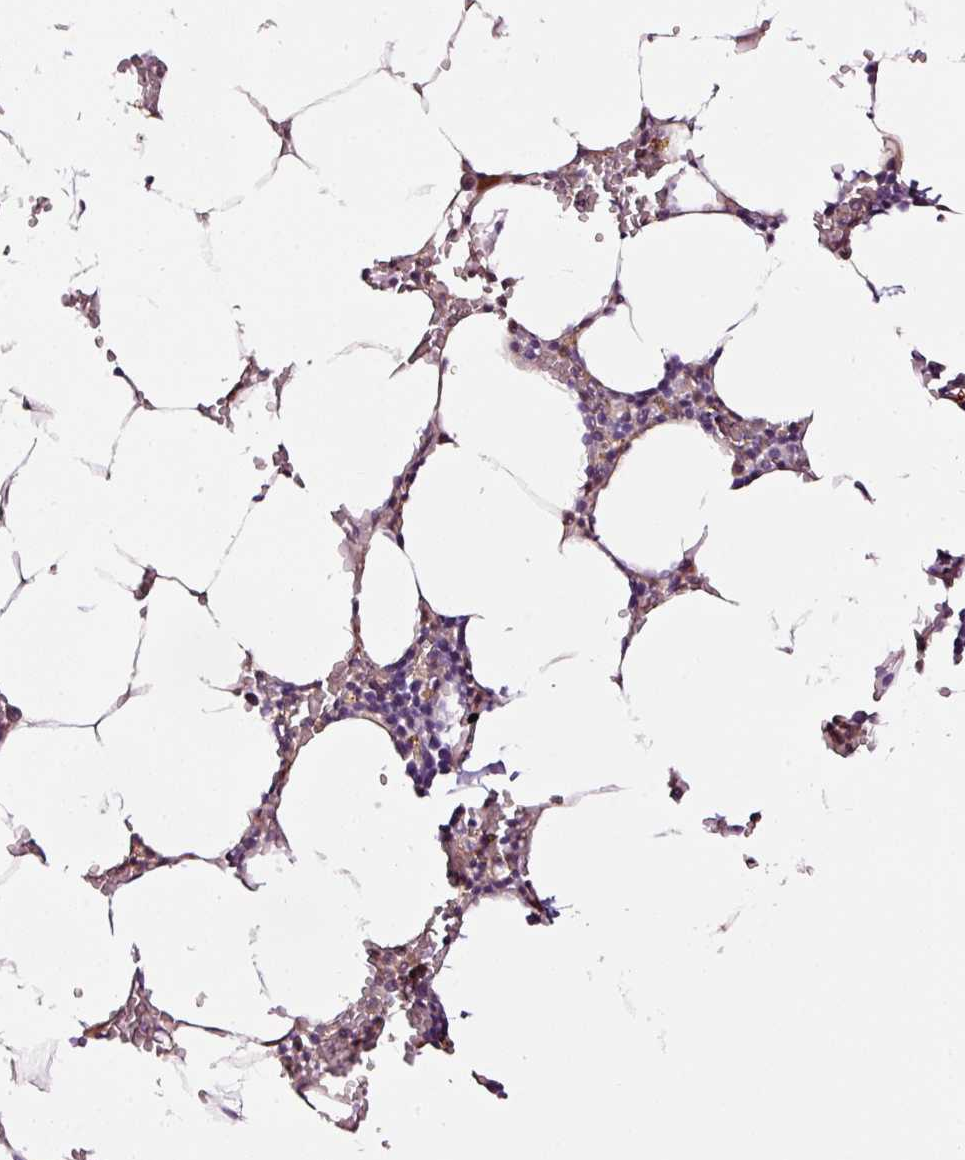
{"staining": {"intensity": "negative", "quantity": "none", "location": "none"}, "tissue": "bone marrow", "cell_type": "Hematopoietic cells", "image_type": "normal", "snomed": [{"axis": "morphology", "description": "Normal tissue, NOS"}, {"axis": "topography", "description": "Bone marrow"}], "caption": "This is a image of immunohistochemistry staining of unremarkable bone marrow, which shows no expression in hematopoietic cells.", "gene": "ABCB4", "patient": {"sex": "male", "age": 70}}